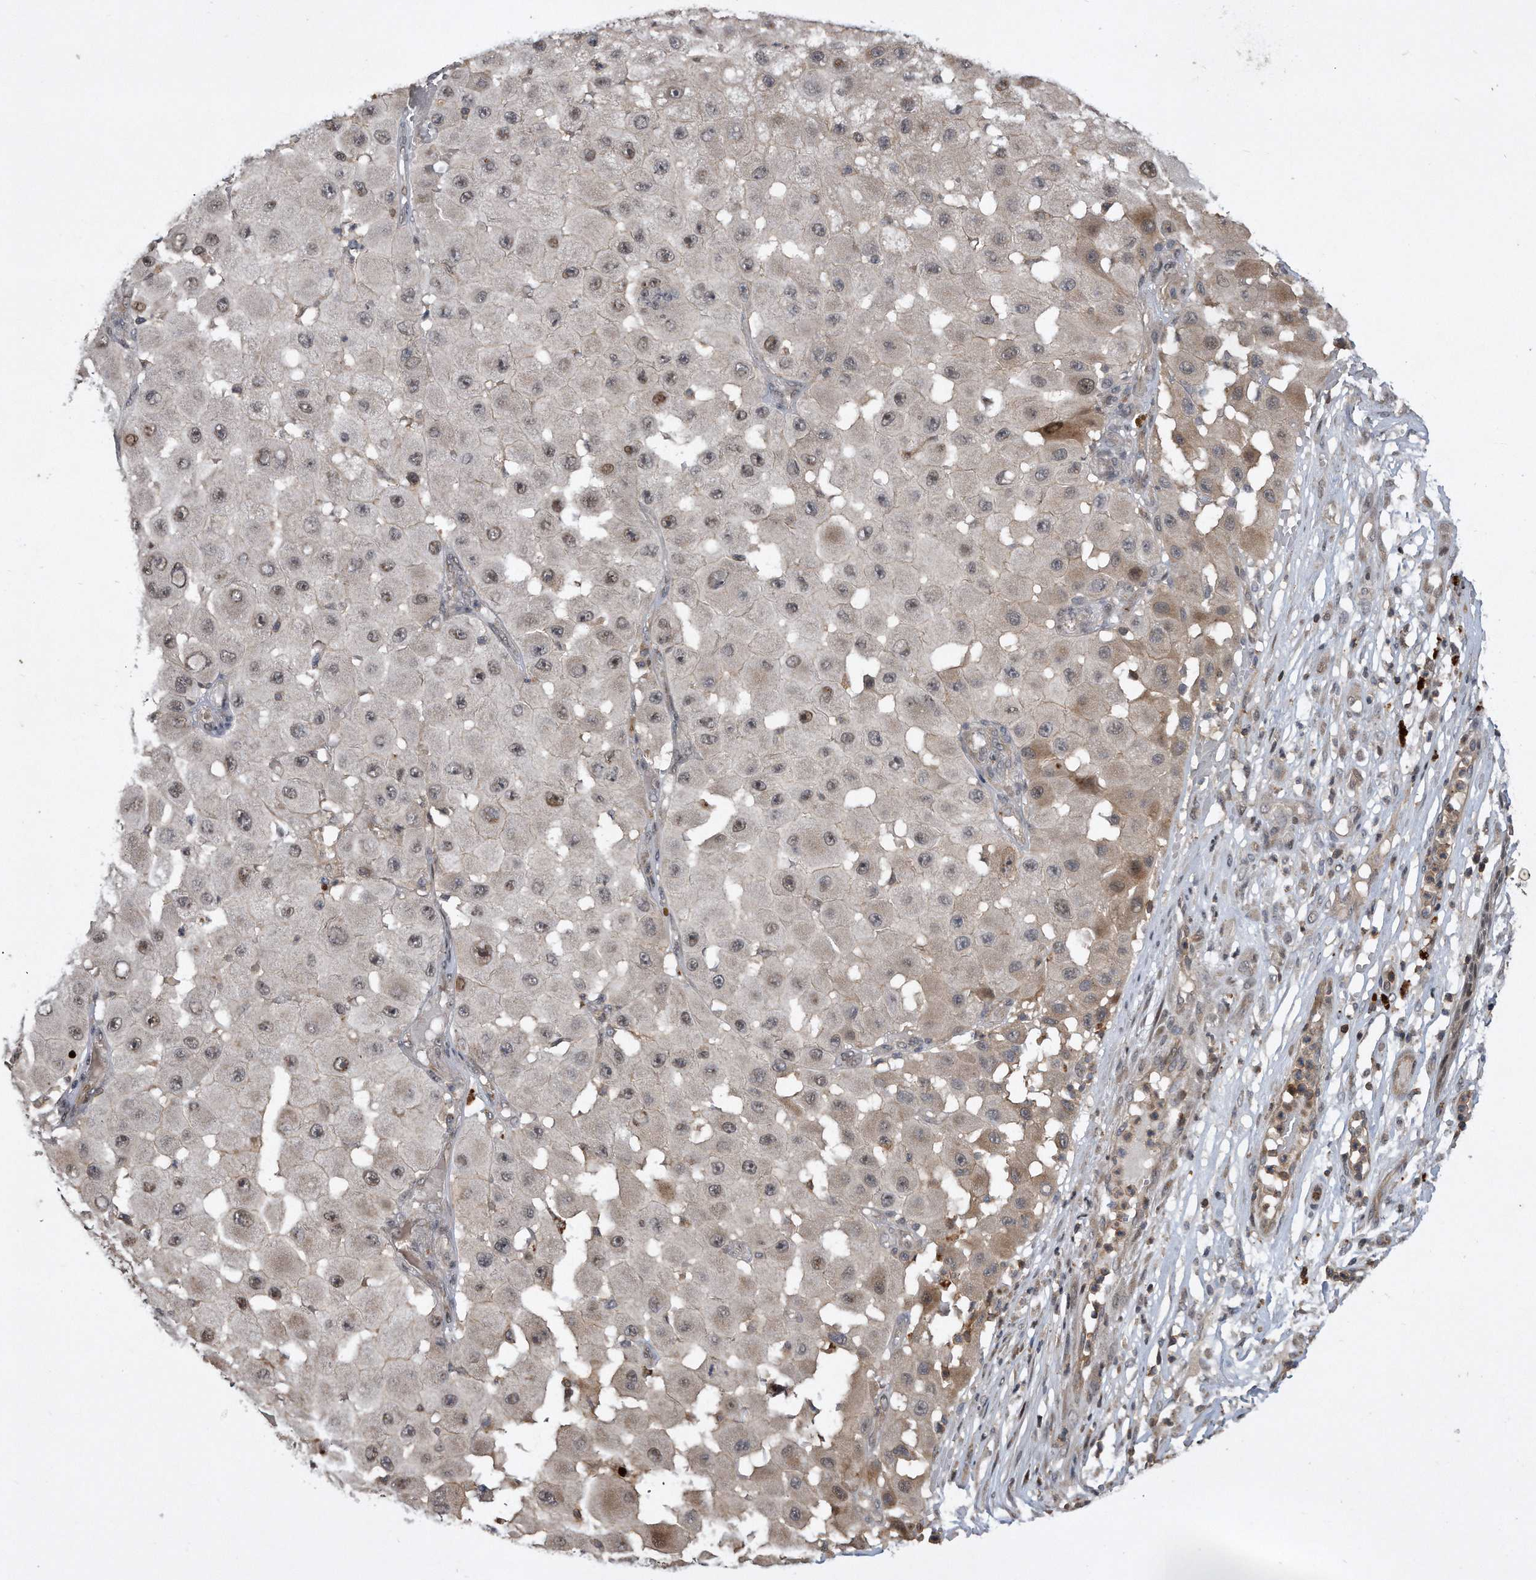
{"staining": {"intensity": "weak", "quantity": "<25%", "location": "cytoplasmic/membranous,nuclear"}, "tissue": "melanoma", "cell_type": "Tumor cells", "image_type": "cancer", "snomed": [{"axis": "morphology", "description": "Malignant melanoma, NOS"}, {"axis": "topography", "description": "Skin"}], "caption": "A micrograph of human melanoma is negative for staining in tumor cells.", "gene": "PGBD2", "patient": {"sex": "female", "age": 81}}